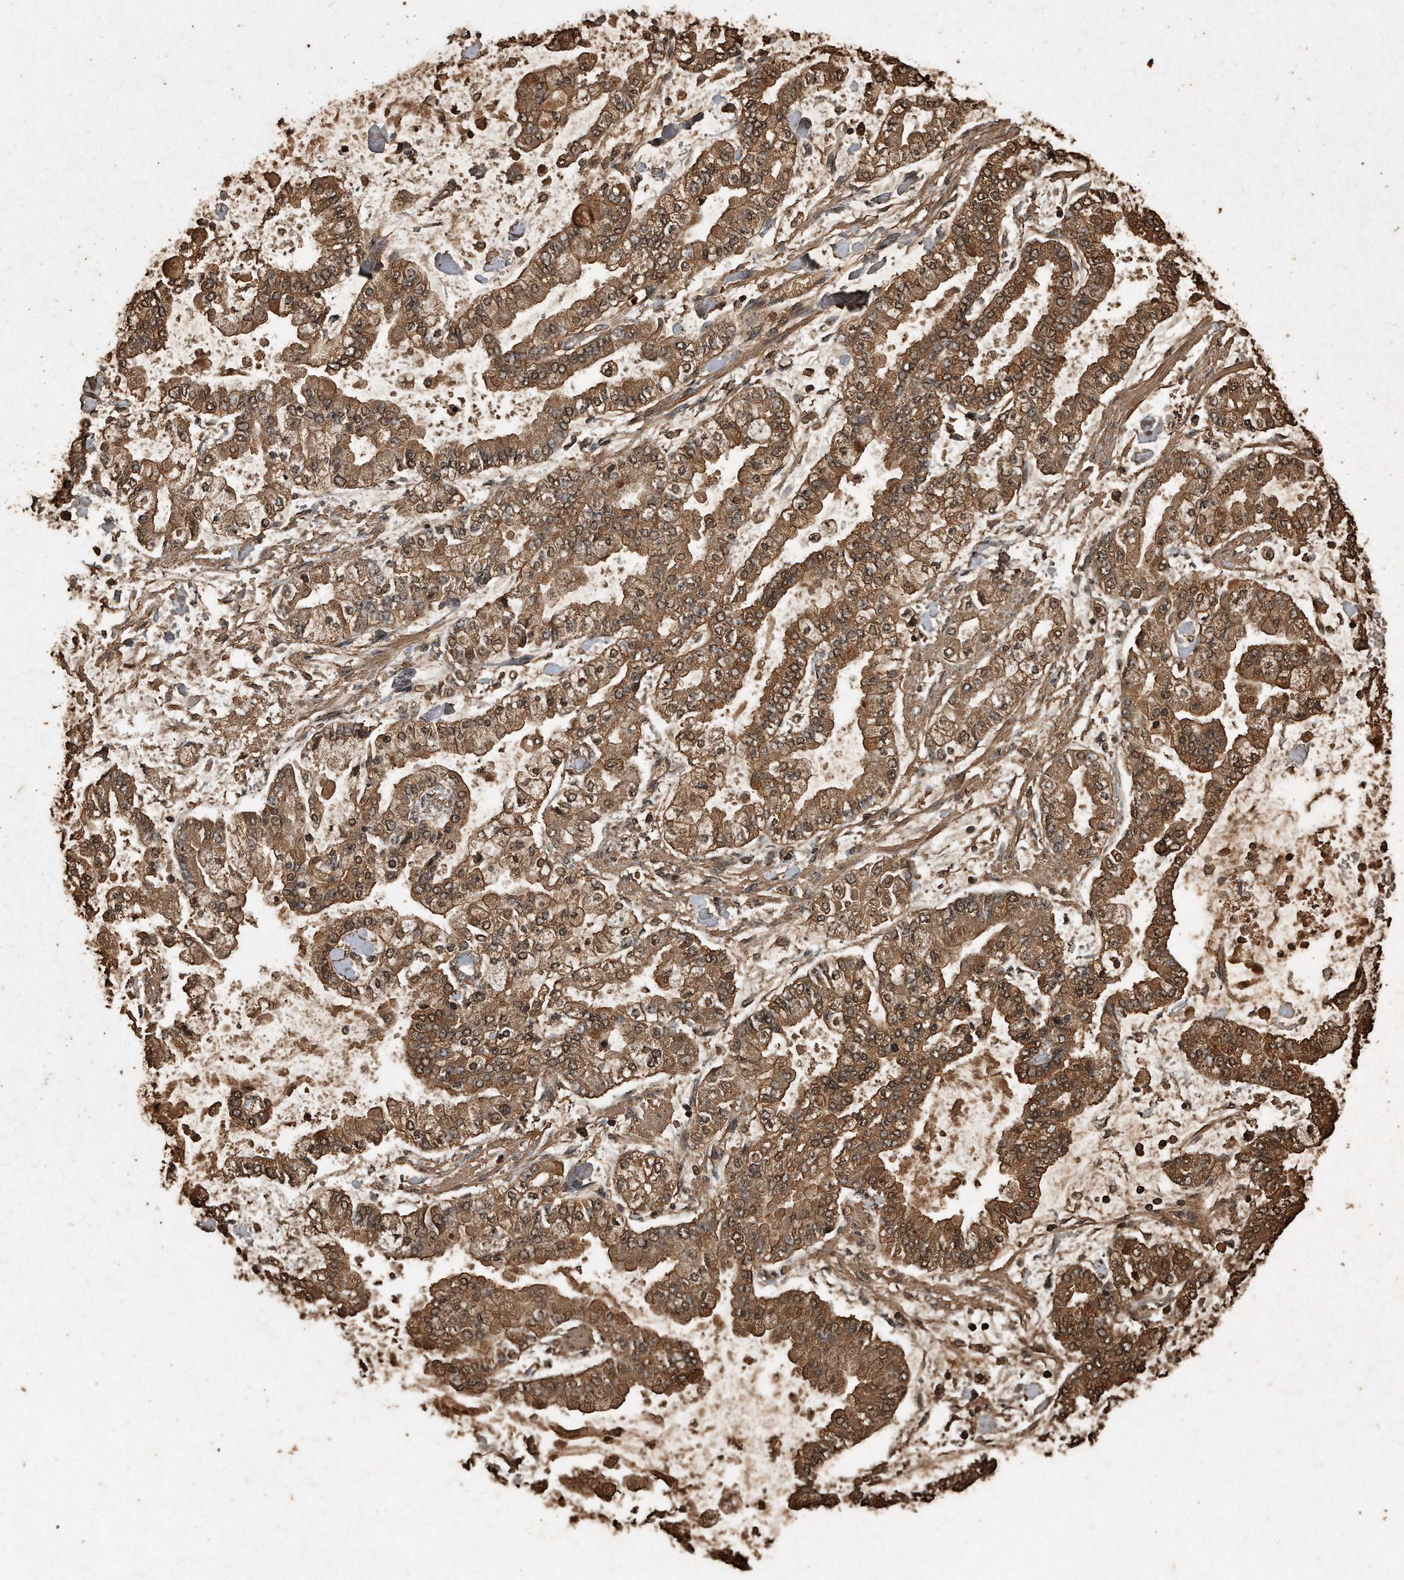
{"staining": {"intensity": "moderate", "quantity": ">75%", "location": "cytoplasmic/membranous"}, "tissue": "stomach cancer", "cell_type": "Tumor cells", "image_type": "cancer", "snomed": [{"axis": "morphology", "description": "Normal tissue, NOS"}, {"axis": "morphology", "description": "Adenocarcinoma, NOS"}, {"axis": "topography", "description": "Stomach, upper"}, {"axis": "topography", "description": "Stomach"}], "caption": "Protein staining of stomach cancer tissue shows moderate cytoplasmic/membranous expression in approximately >75% of tumor cells. (DAB = brown stain, brightfield microscopy at high magnification).", "gene": "CFLAR", "patient": {"sex": "male", "age": 76}}